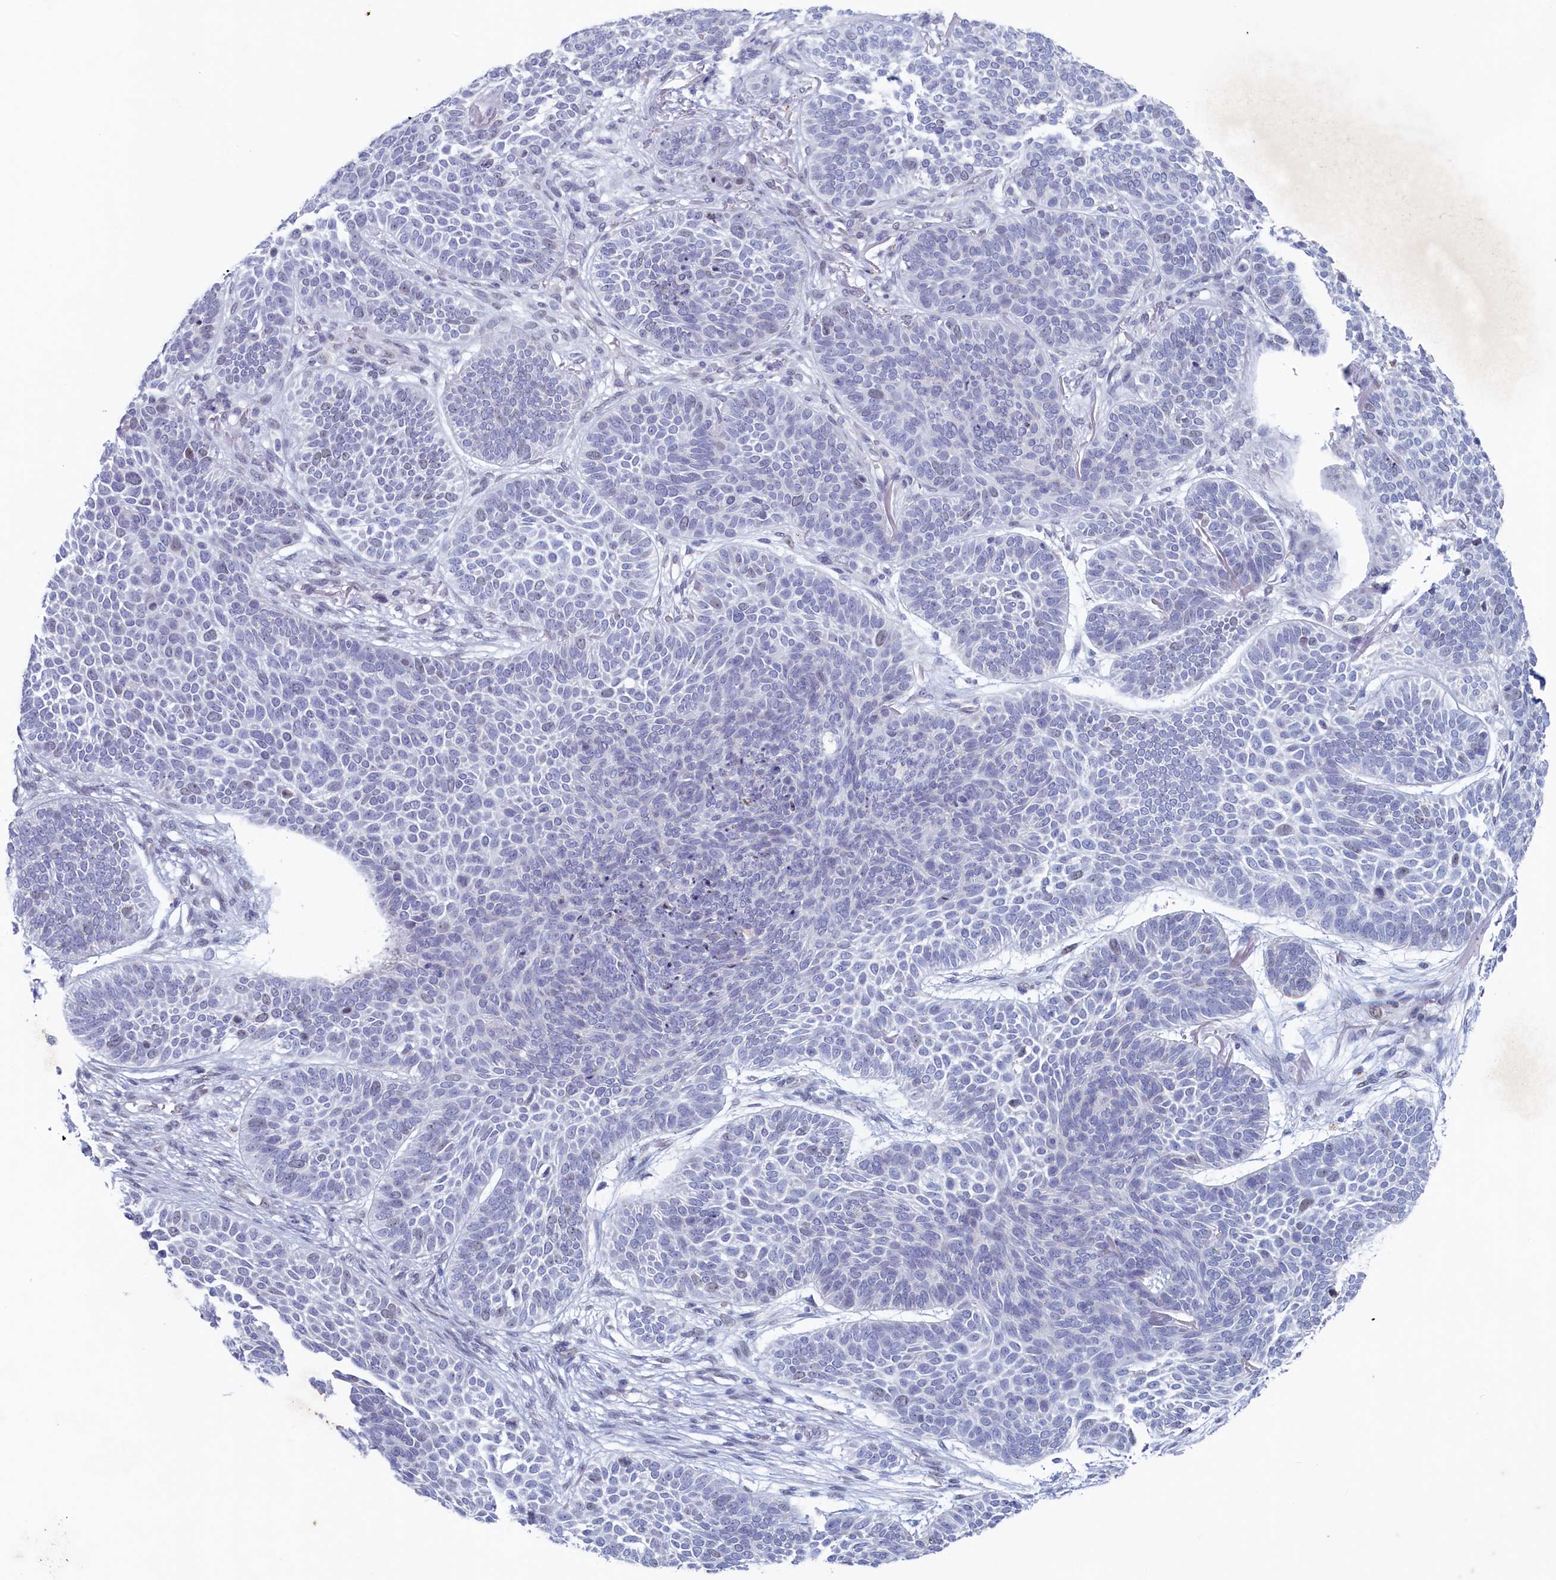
{"staining": {"intensity": "negative", "quantity": "none", "location": "none"}, "tissue": "skin cancer", "cell_type": "Tumor cells", "image_type": "cancer", "snomed": [{"axis": "morphology", "description": "Basal cell carcinoma"}, {"axis": "topography", "description": "Skin"}], "caption": "Protein analysis of skin basal cell carcinoma demonstrates no significant positivity in tumor cells.", "gene": "WDR76", "patient": {"sex": "male", "age": 85}}